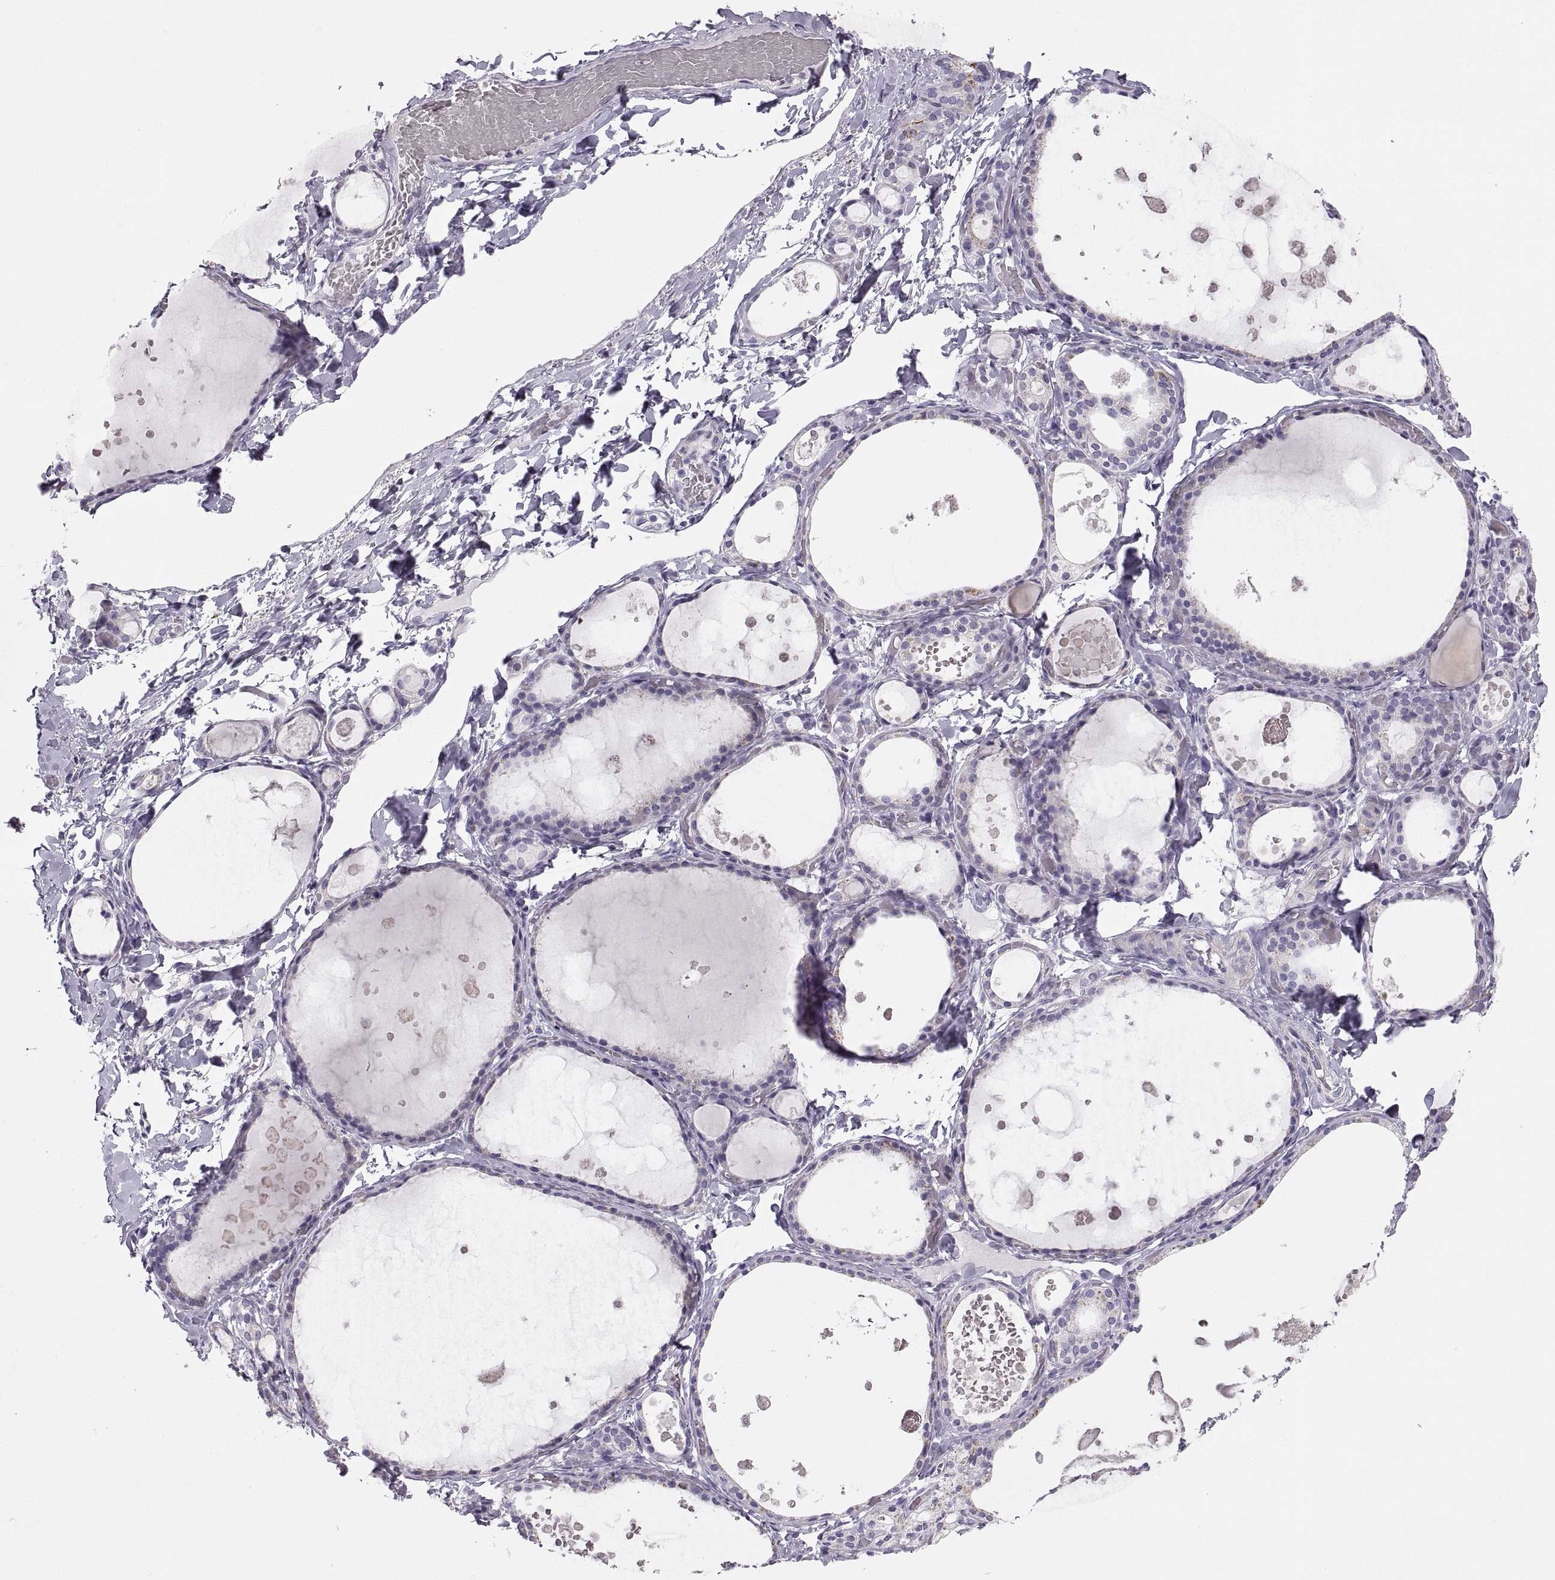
{"staining": {"intensity": "moderate", "quantity": "<25%", "location": "cytoplasmic/membranous"}, "tissue": "thyroid gland", "cell_type": "Glandular cells", "image_type": "normal", "snomed": [{"axis": "morphology", "description": "Normal tissue, NOS"}, {"axis": "topography", "description": "Thyroid gland"}], "caption": "A low amount of moderate cytoplasmic/membranous positivity is present in about <25% of glandular cells in normal thyroid gland.", "gene": "COL9A3", "patient": {"sex": "female", "age": 56}}